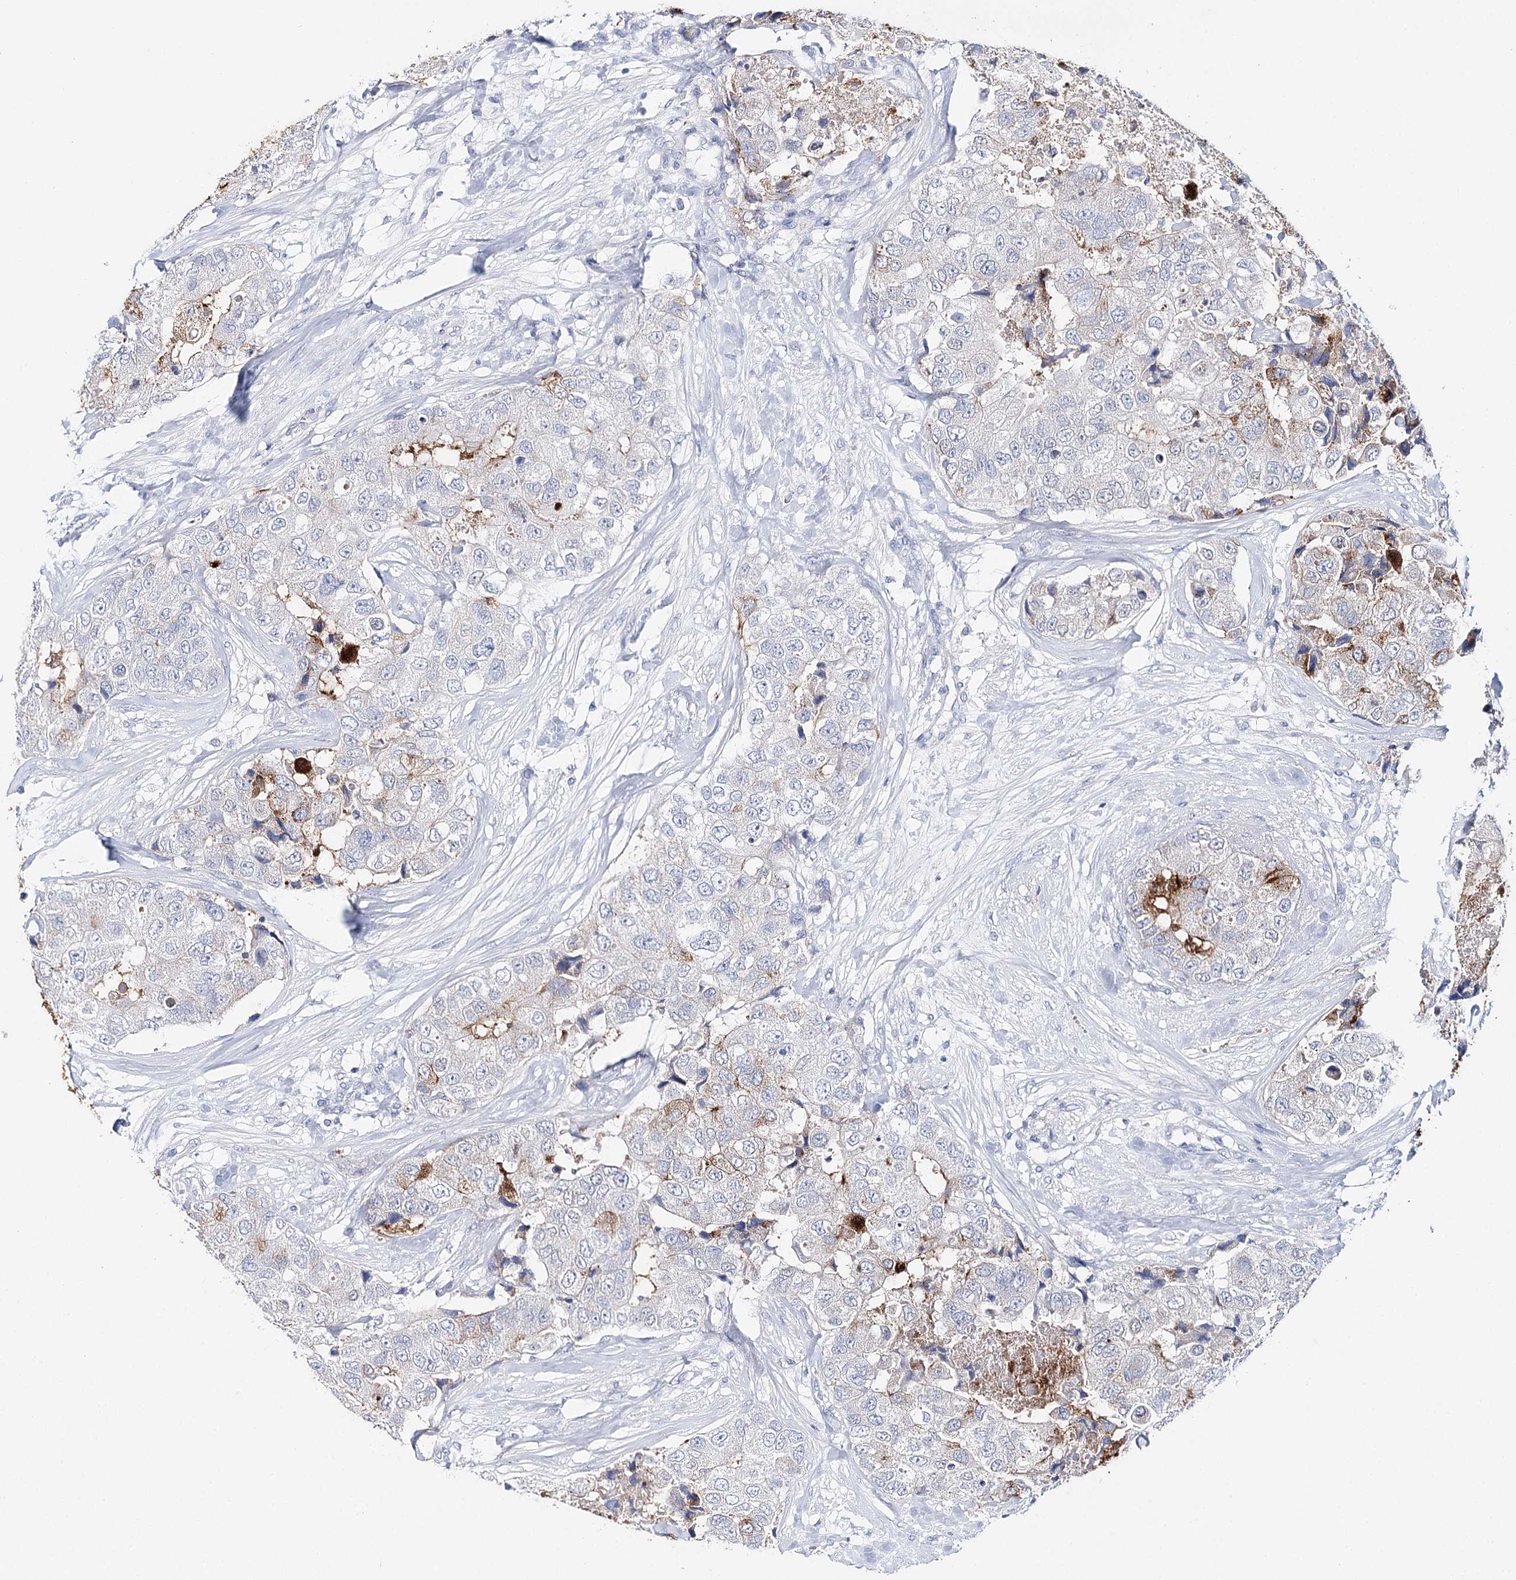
{"staining": {"intensity": "moderate", "quantity": "<25%", "location": "cytoplasmic/membranous"}, "tissue": "breast cancer", "cell_type": "Tumor cells", "image_type": "cancer", "snomed": [{"axis": "morphology", "description": "Duct carcinoma"}, {"axis": "topography", "description": "Breast"}], "caption": "About <25% of tumor cells in breast cancer reveal moderate cytoplasmic/membranous protein staining as visualized by brown immunohistochemical staining.", "gene": "CEACAM8", "patient": {"sex": "female", "age": 62}}